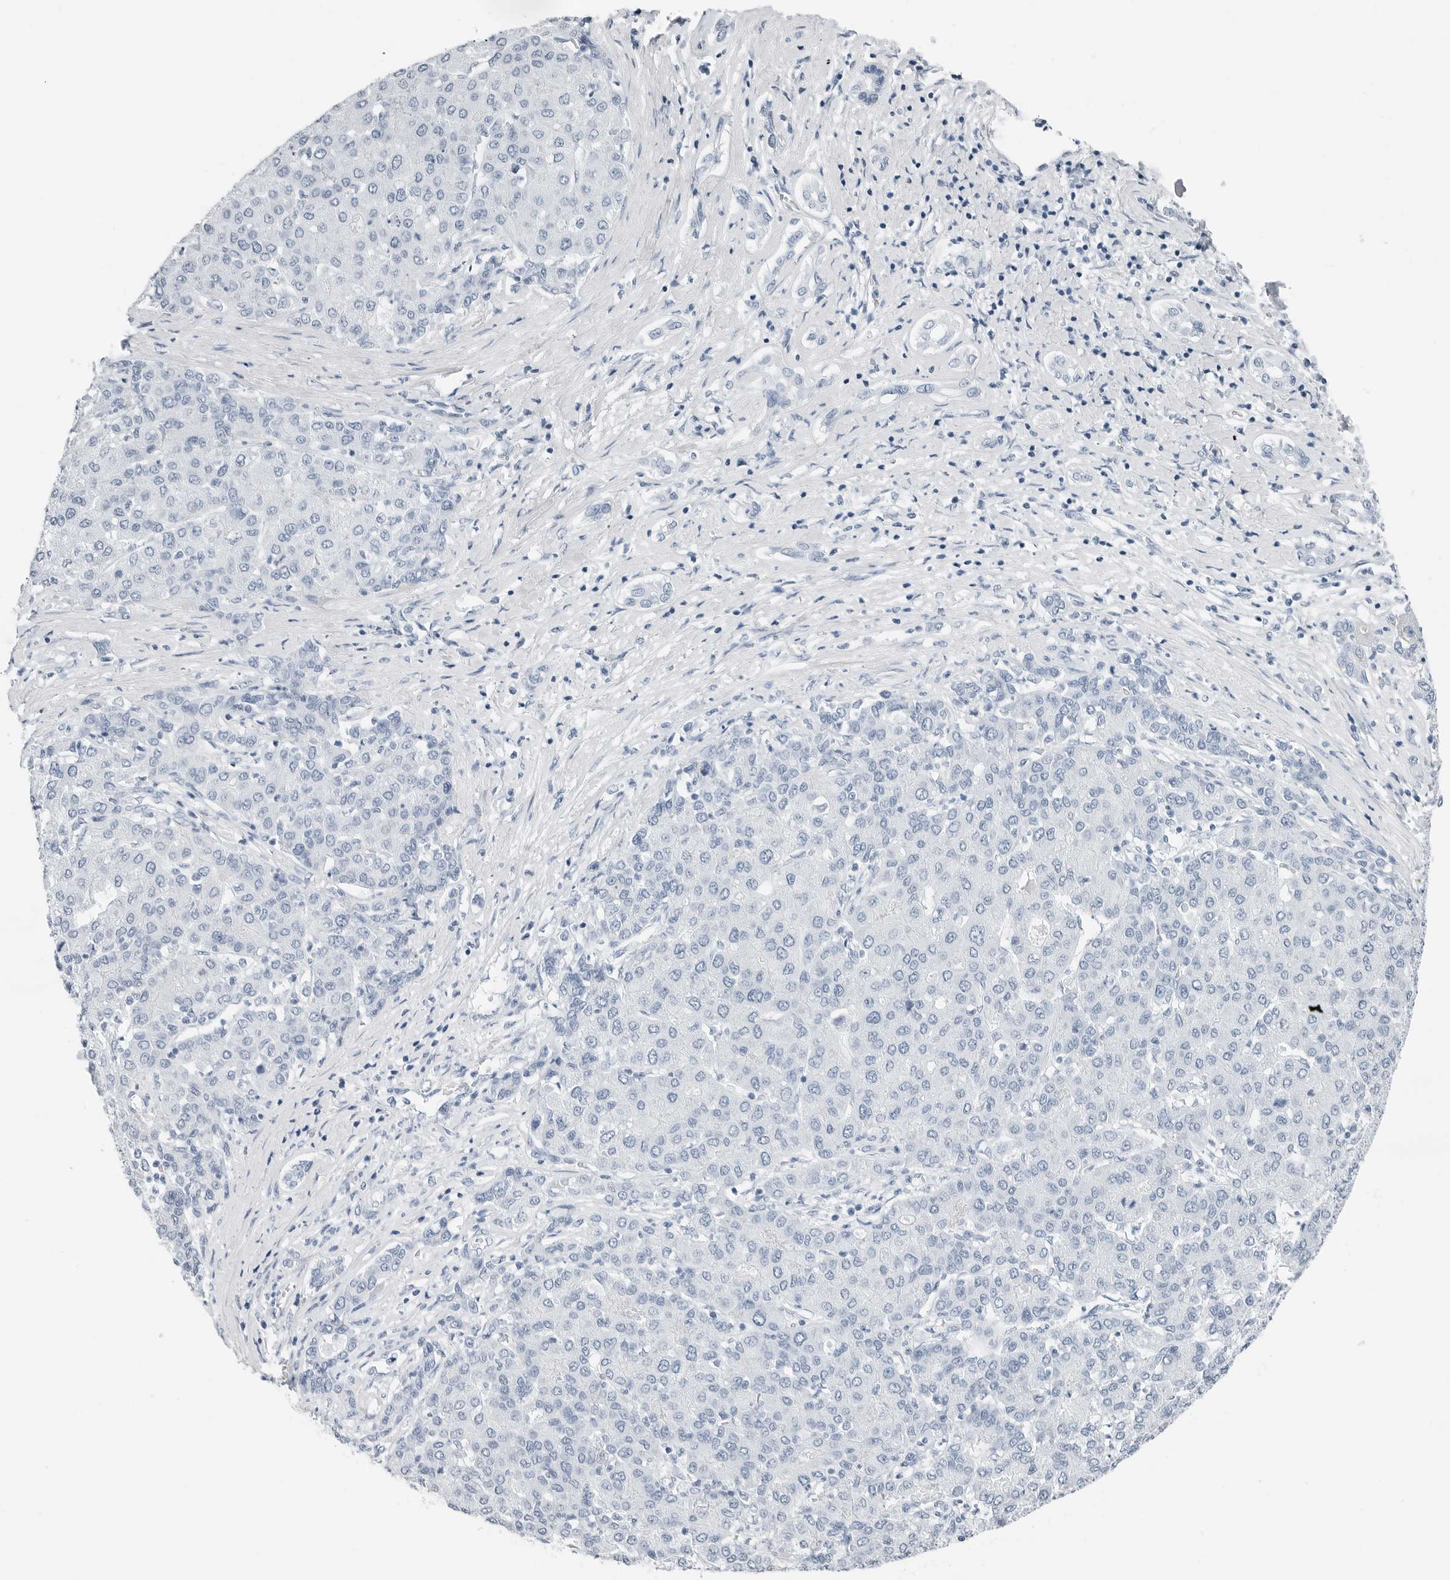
{"staining": {"intensity": "negative", "quantity": "none", "location": "none"}, "tissue": "liver cancer", "cell_type": "Tumor cells", "image_type": "cancer", "snomed": [{"axis": "morphology", "description": "Carcinoma, Hepatocellular, NOS"}, {"axis": "topography", "description": "Liver"}], "caption": "The immunohistochemistry photomicrograph has no significant expression in tumor cells of liver hepatocellular carcinoma tissue.", "gene": "SLPI", "patient": {"sex": "male", "age": 65}}